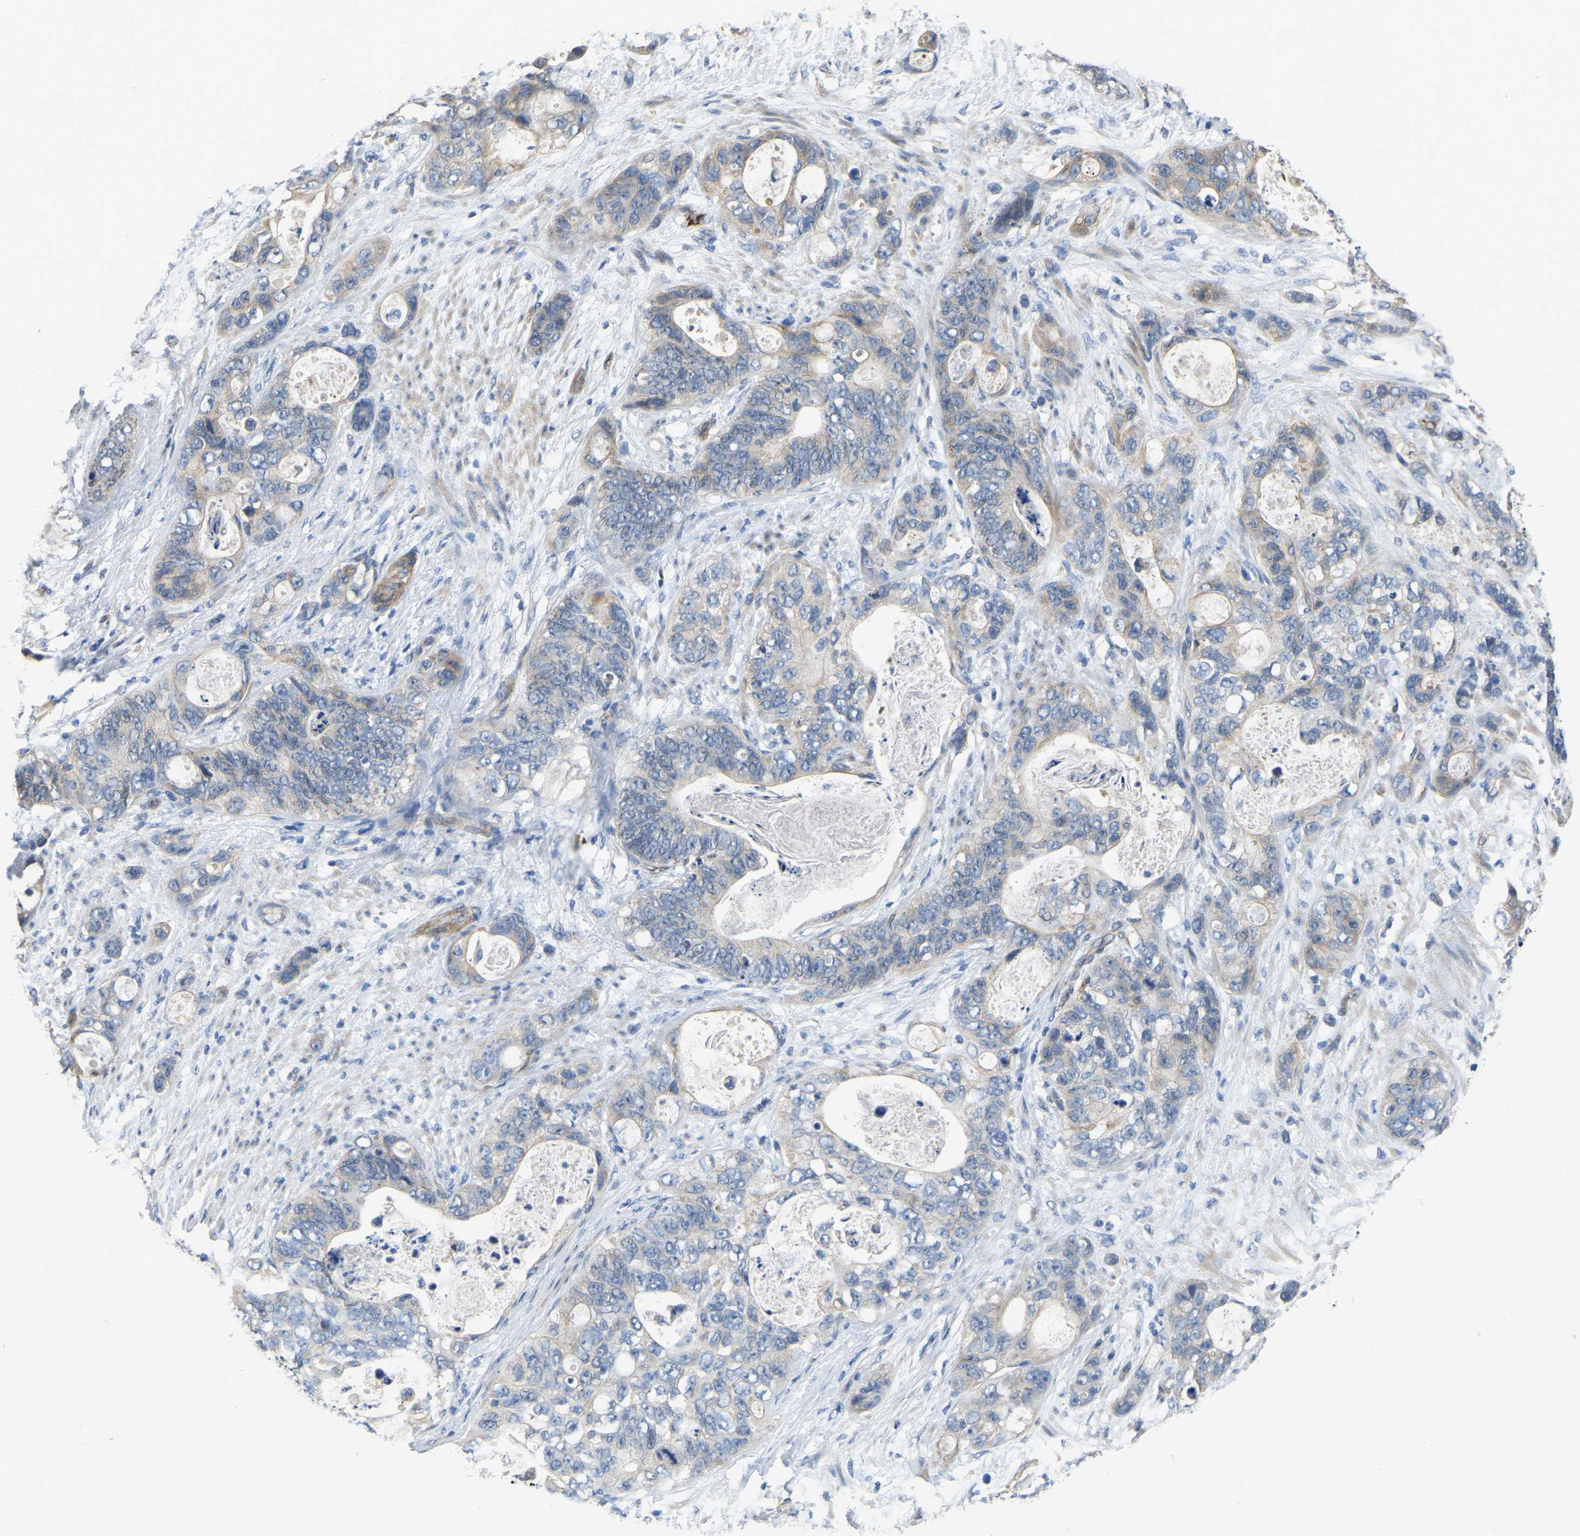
{"staining": {"intensity": "weak", "quantity": "25%-75%", "location": "cytoplasmic/membranous"}, "tissue": "stomach cancer", "cell_type": "Tumor cells", "image_type": "cancer", "snomed": [{"axis": "morphology", "description": "Normal tissue, NOS"}, {"axis": "morphology", "description": "Adenocarcinoma, NOS"}, {"axis": "topography", "description": "Stomach"}], "caption": "A low amount of weak cytoplasmic/membranous expression is identified in about 25%-75% of tumor cells in stomach cancer (adenocarcinoma) tissue.", "gene": "HIGD2B", "patient": {"sex": "female", "age": 89}}